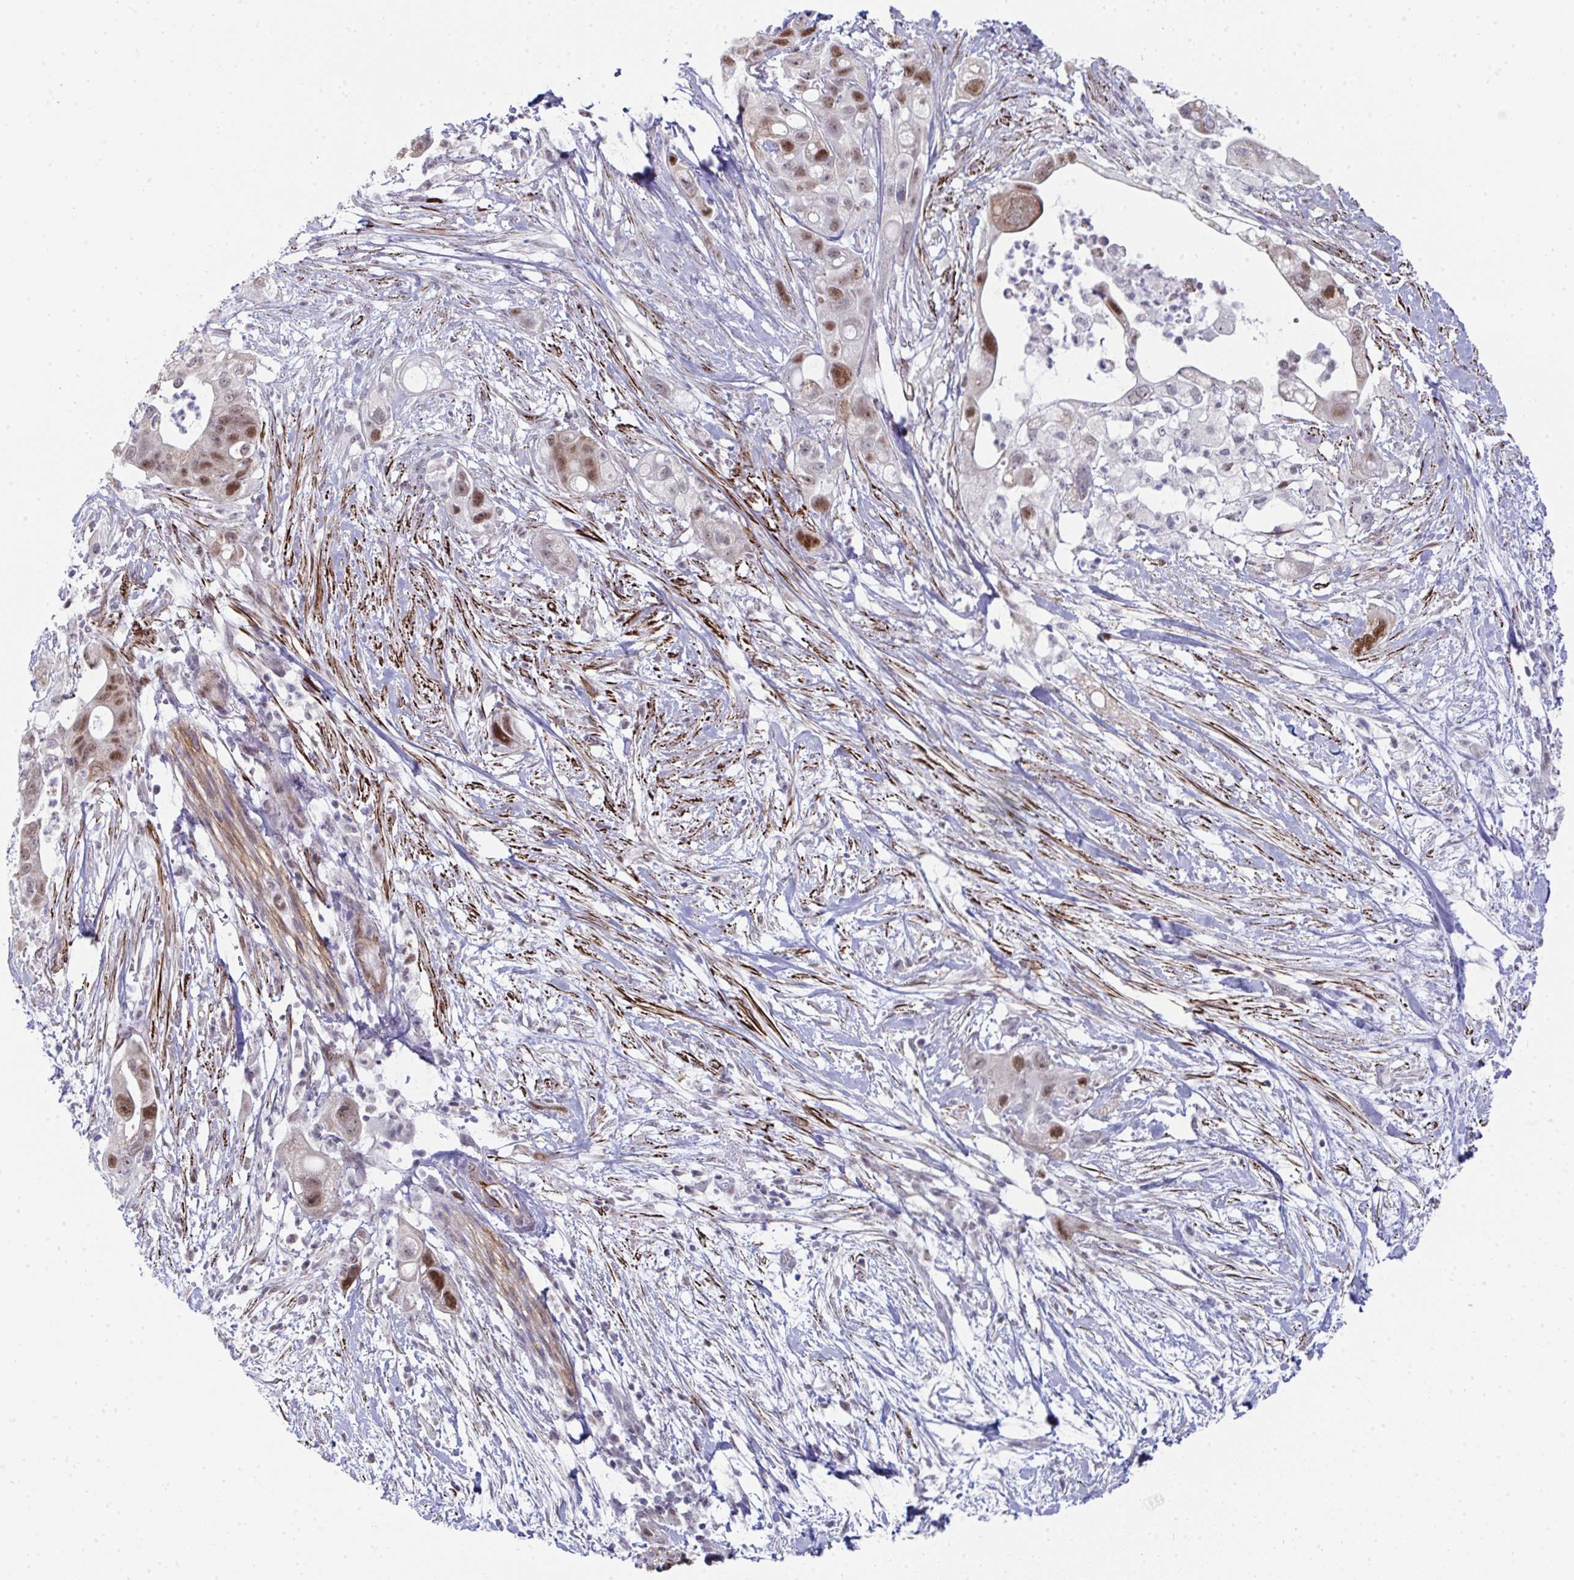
{"staining": {"intensity": "moderate", "quantity": "25%-75%", "location": "nuclear"}, "tissue": "pancreatic cancer", "cell_type": "Tumor cells", "image_type": "cancer", "snomed": [{"axis": "morphology", "description": "Adenocarcinoma, NOS"}, {"axis": "topography", "description": "Pancreas"}], "caption": "Immunohistochemical staining of adenocarcinoma (pancreatic) reveals medium levels of moderate nuclear protein staining in about 25%-75% of tumor cells. The staining was performed using DAB to visualize the protein expression in brown, while the nuclei were stained in blue with hematoxylin (Magnification: 20x).", "gene": "GINS2", "patient": {"sex": "female", "age": 72}}